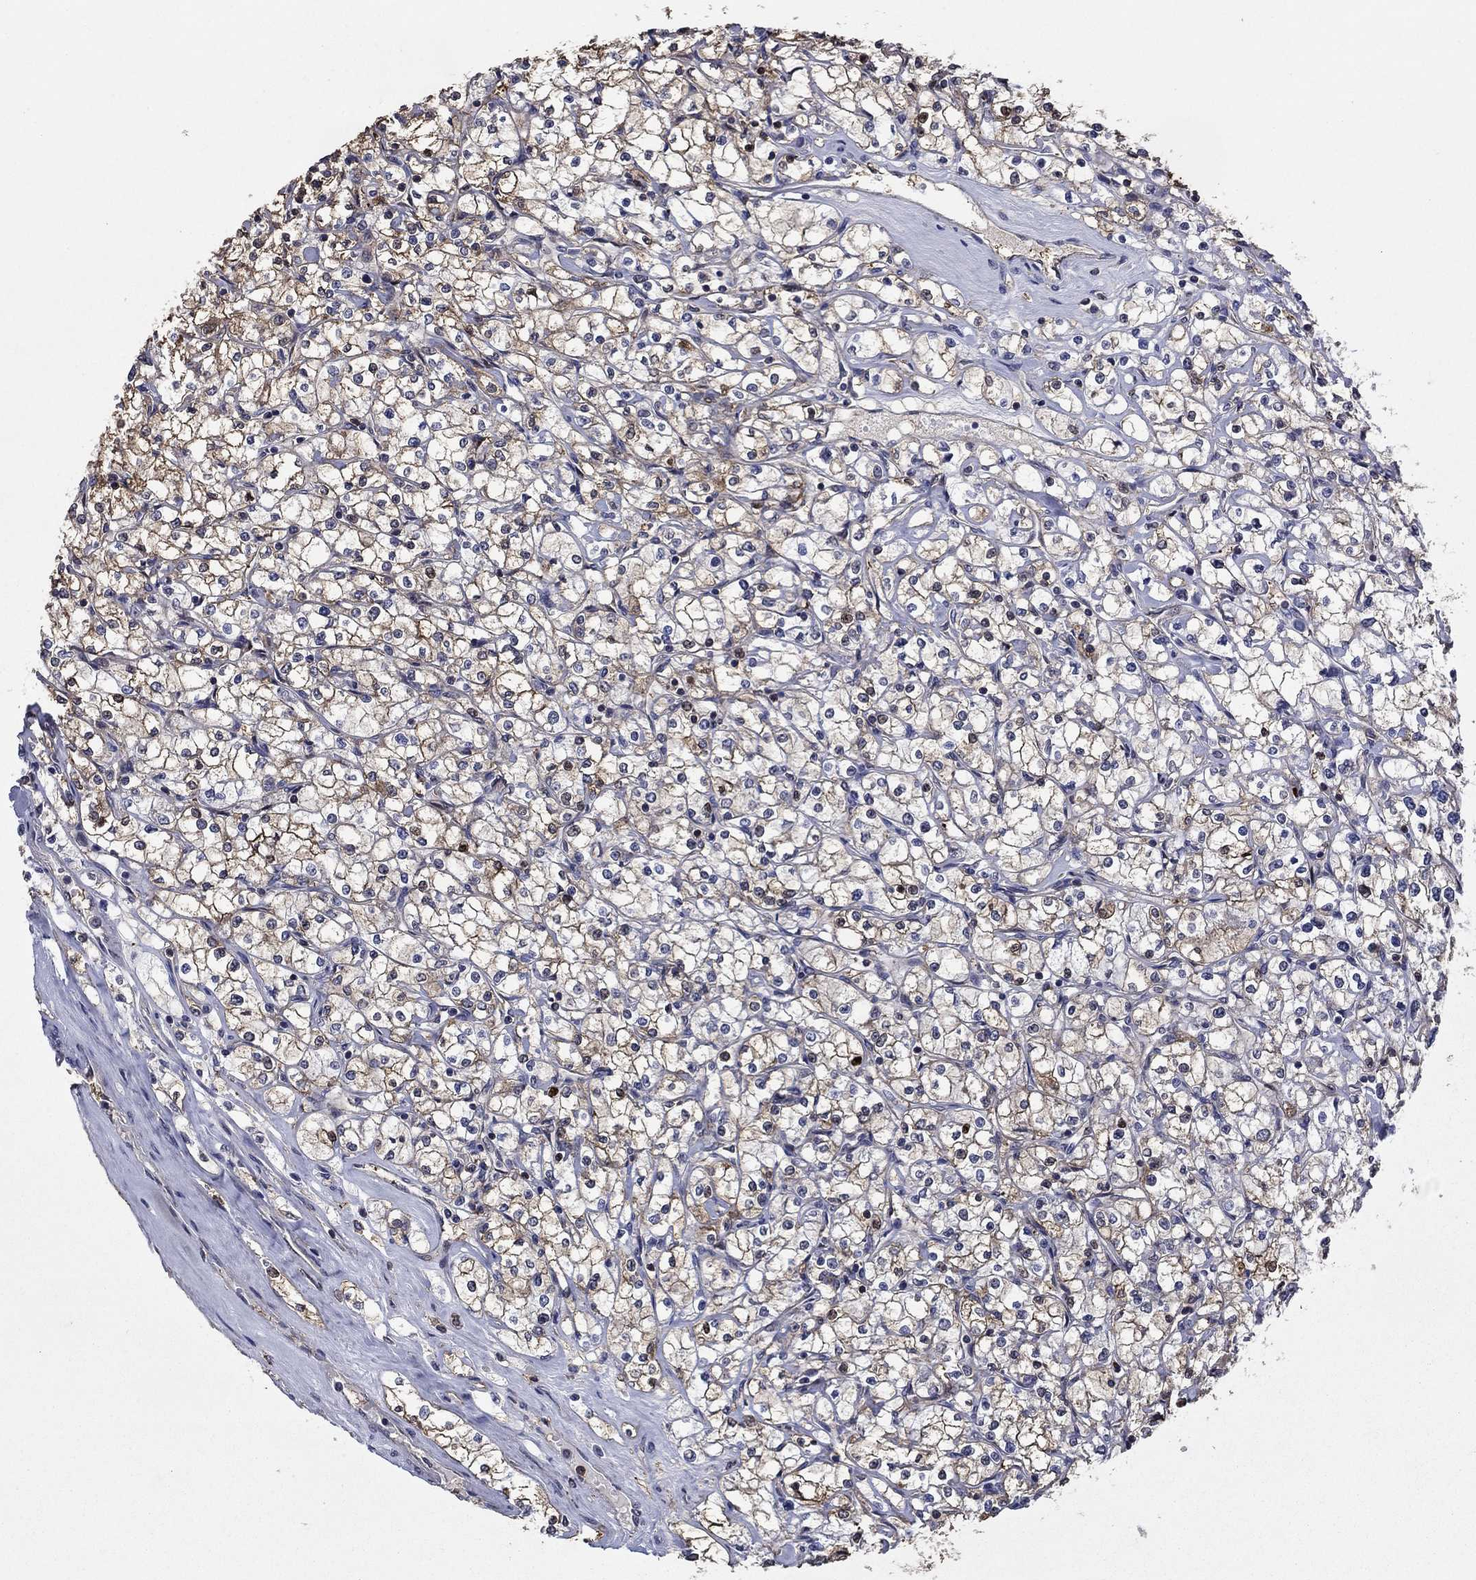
{"staining": {"intensity": "moderate", "quantity": "25%-75%", "location": "cytoplasmic/membranous"}, "tissue": "renal cancer", "cell_type": "Tumor cells", "image_type": "cancer", "snomed": [{"axis": "morphology", "description": "Adenocarcinoma, NOS"}, {"axis": "topography", "description": "Kidney"}], "caption": "Immunohistochemistry (IHC) (DAB (3,3'-diaminobenzidine)) staining of human adenocarcinoma (renal) demonstrates moderate cytoplasmic/membranous protein positivity in approximately 25%-75% of tumor cells.", "gene": "DVL1", "patient": {"sex": "male", "age": 67}}